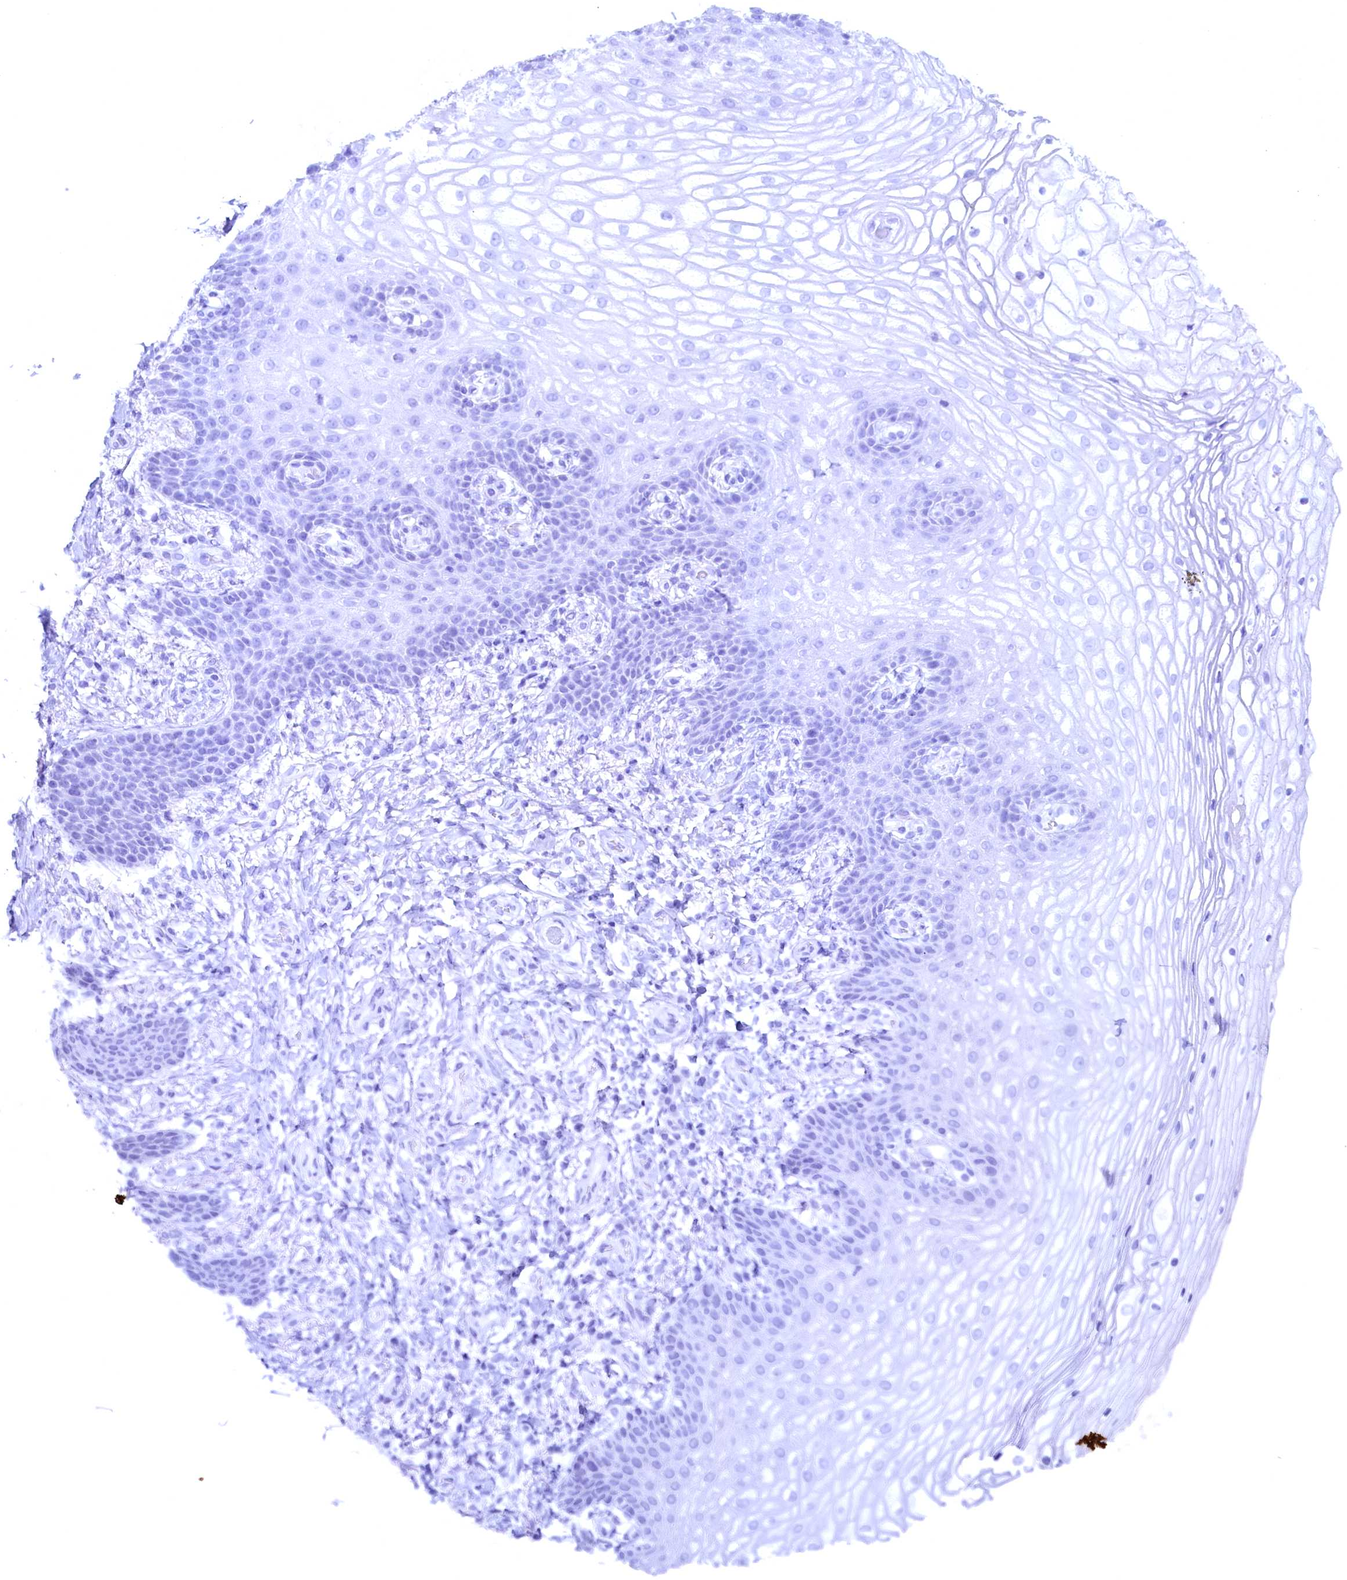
{"staining": {"intensity": "negative", "quantity": "none", "location": "none"}, "tissue": "vagina", "cell_type": "Squamous epithelial cells", "image_type": "normal", "snomed": [{"axis": "morphology", "description": "Normal tissue, NOS"}, {"axis": "topography", "description": "Vagina"}], "caption": "Immunohistochemical staining of normal human vagina reveals no significant expression in squamous epithelial cells.", "gene": "FLYWCH2", "patient": {"sex": "female", "age": 60}}